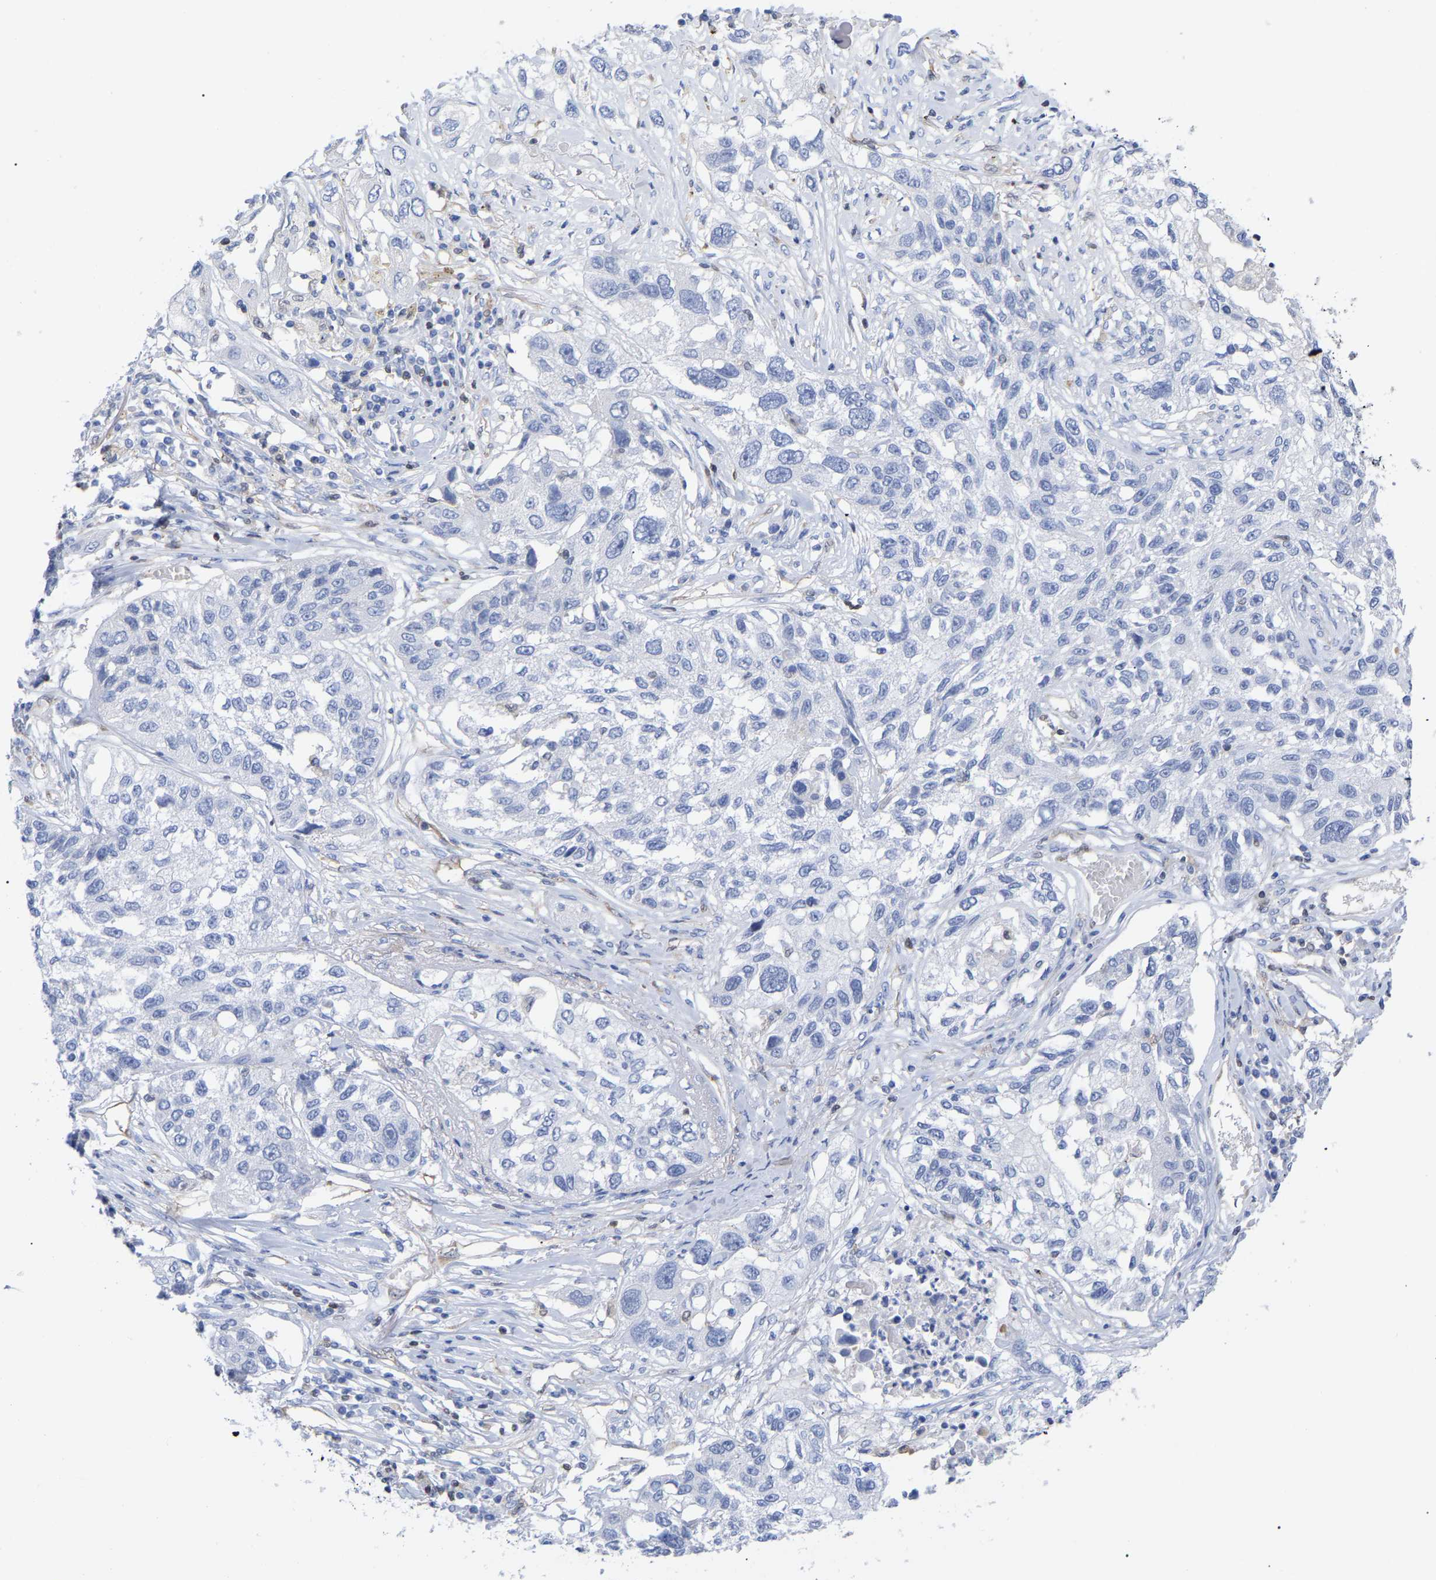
{"staining": {"intensity": "negative", "quantity": "none", "location": "none"}, "tissue": "lung cancer", "cell_type": "Tumor cells", "image_type": "cancer", "snomed": [{"axis": "morphology", "description": "Squamous cell carcinoma, NOS"}, {"axis": "topography", "description": "Lung"}], "caption": "Tumor cells are negative for brown protein staining in lung cancer.", "gene": "GIMAP4", "patient": {"sex": "male", "age": 71}}